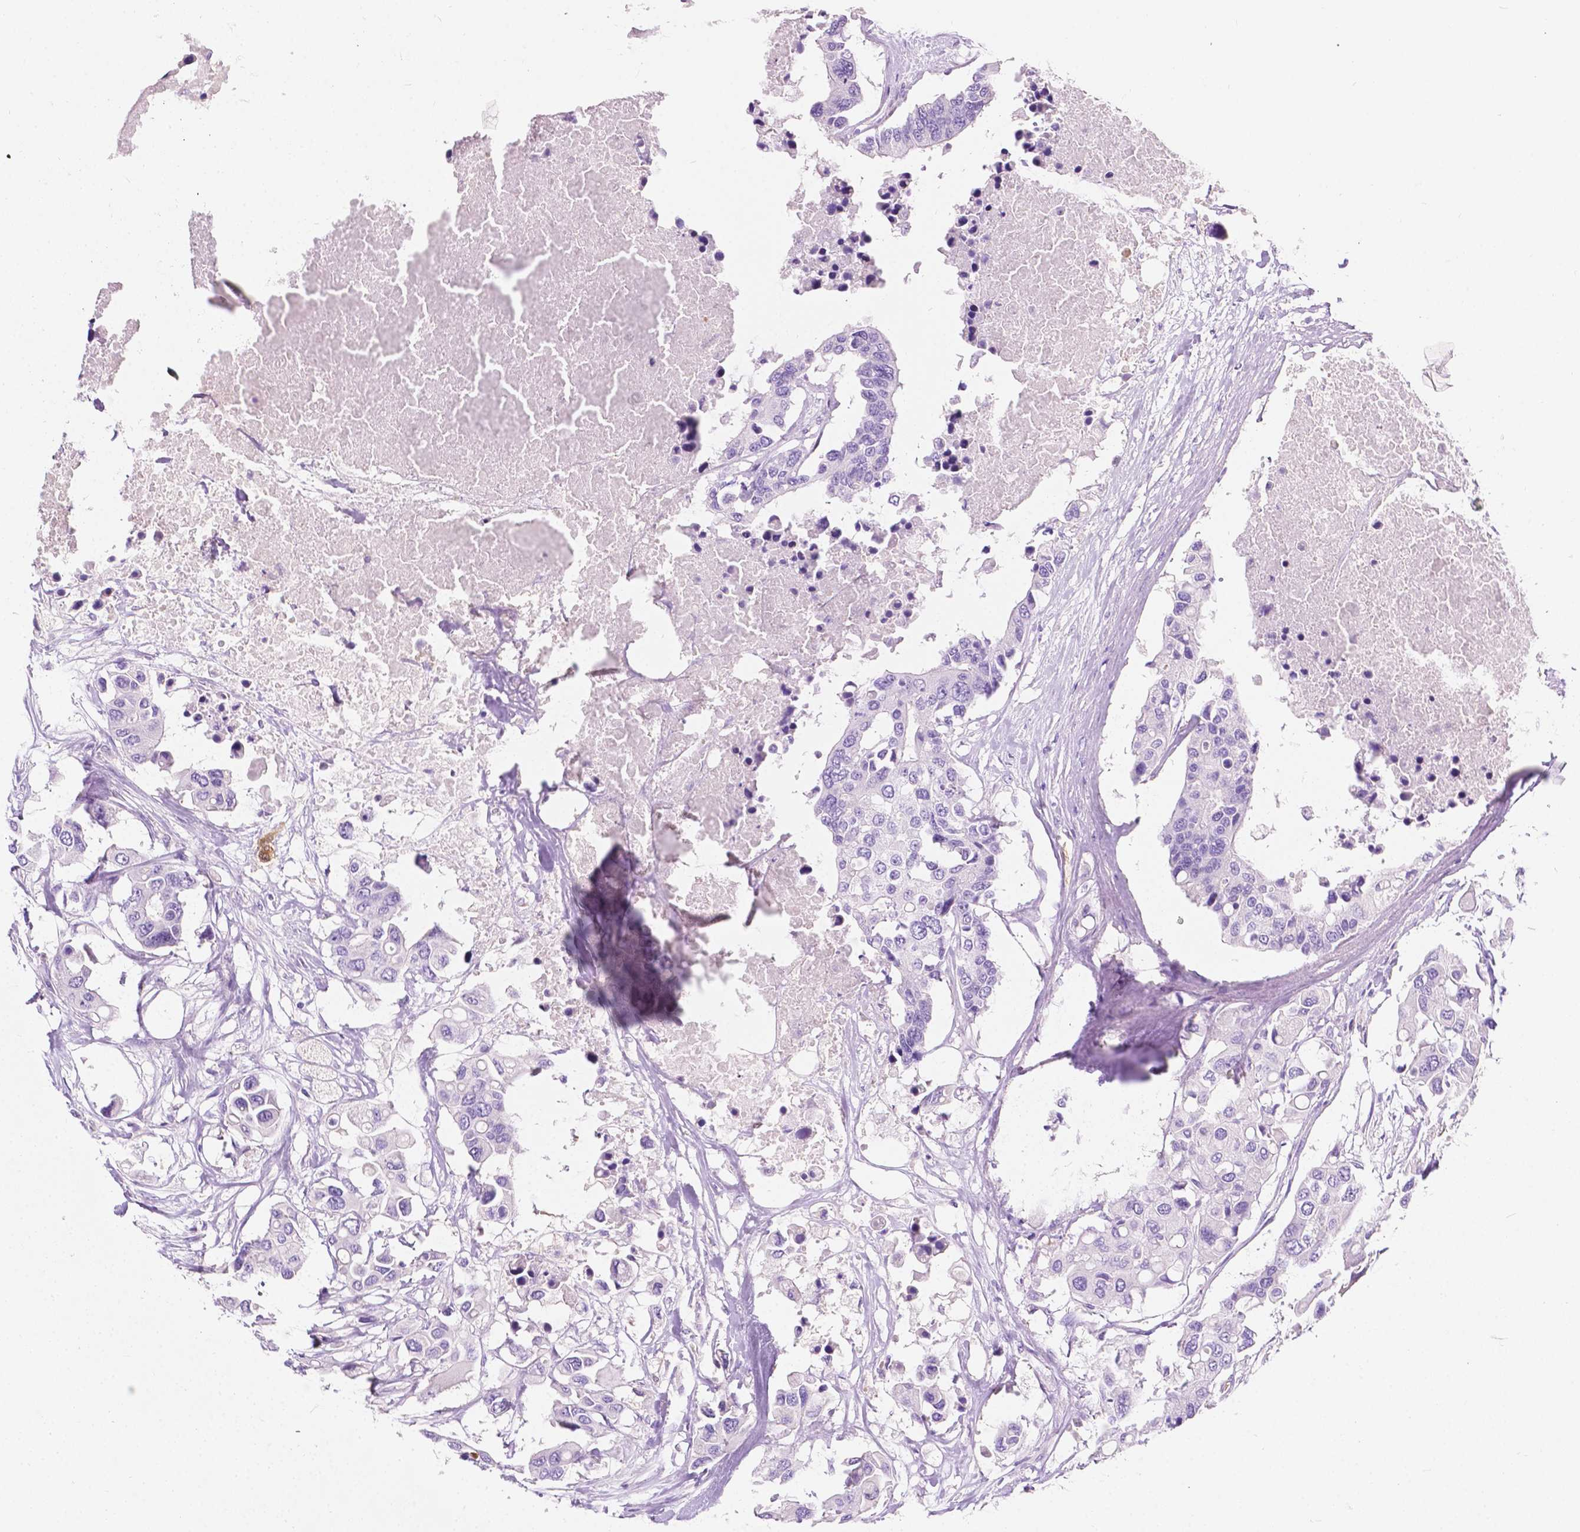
{"staining": {"intensity": "negative", "quantity": "none", "location": "none"}, "tissue": "colorectal cancer", "cell_type": "Tumor cells", "image_type": "cancer", "snomed": [{"axis": "morphology", "description": "Adenocarcinoma, NOS"}, {"axis": "topography", "description": "Colon"}], "caption": "This is an immunohistochemistry image of human colorectal adenocarcinoma. There is no staining in tumor cells.", "gene": "GNAO1", "patient": {"sex": "male", "age": 77}}